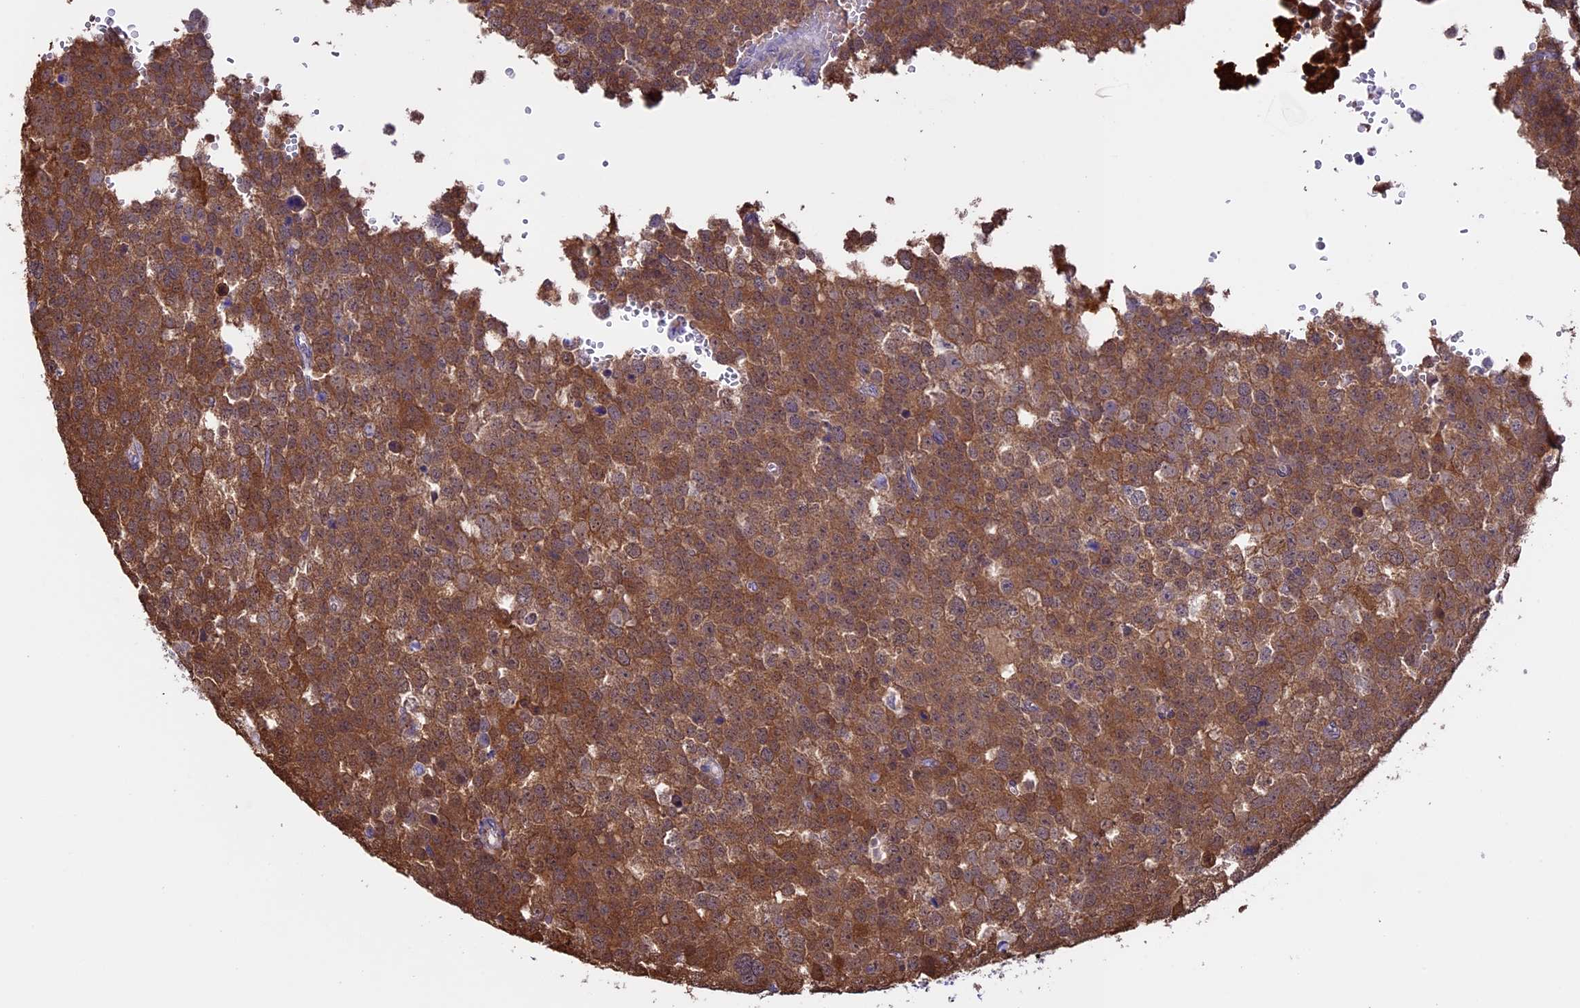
{"staining": {"intensity": "moderate", "quantity": ">75%", "location": "cytoplasmic/membranous"}, "tissue": "testis cancer", "cell_type": "Tumor cells", "image_type": "cancer", "snomed": [{"axis": "morphology", "description": "Seminoma, NOS"}, {"axis": "topography", "description": "Testis"}], "caption": "Moderate cytoplasmic/membranous positivity is seen in approximately >75% of tumor cells in testis cancer (seminoma).", "gene": "TMEM171", "patient": {"sex": "male", "age": 71}}